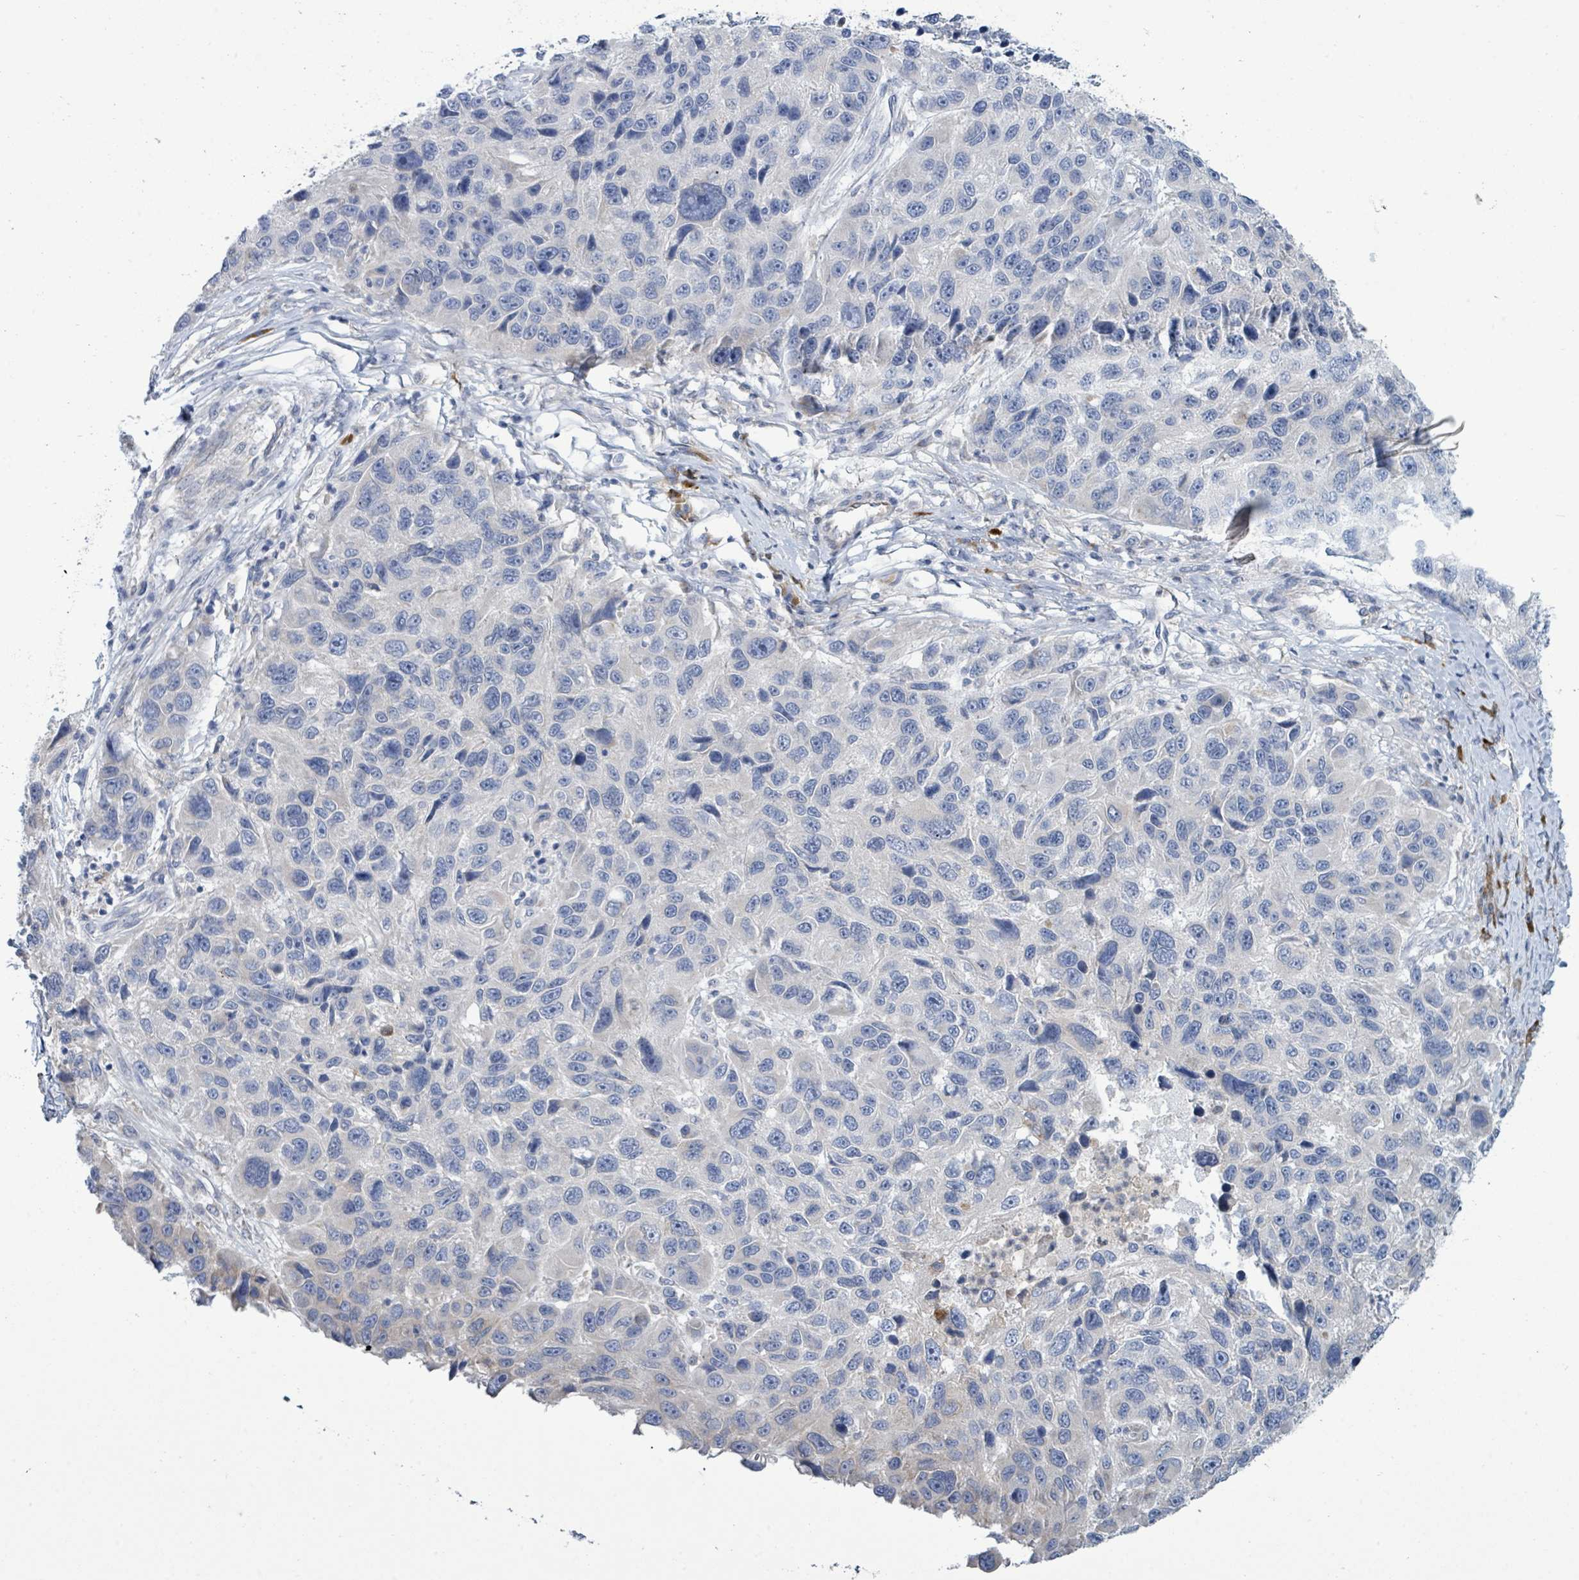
{"staining": {"intensity": "negative", "quantity": "none", "location": "none"}, "tissue": "melanoma", "cell_type": "Tumor cells", "image_type": "cancer", "snomed": [{"axis": "morphology", "description": "Malignant melanoma, NOS"}, {"axis": "topography", "description": "Skin"}], "caption": "Immunohistochemical staining of melanoma demonstrates no significant expression in tumor cells.", "gene": "SIRPB1", "patient": {"sex": "male", "age": 53}}